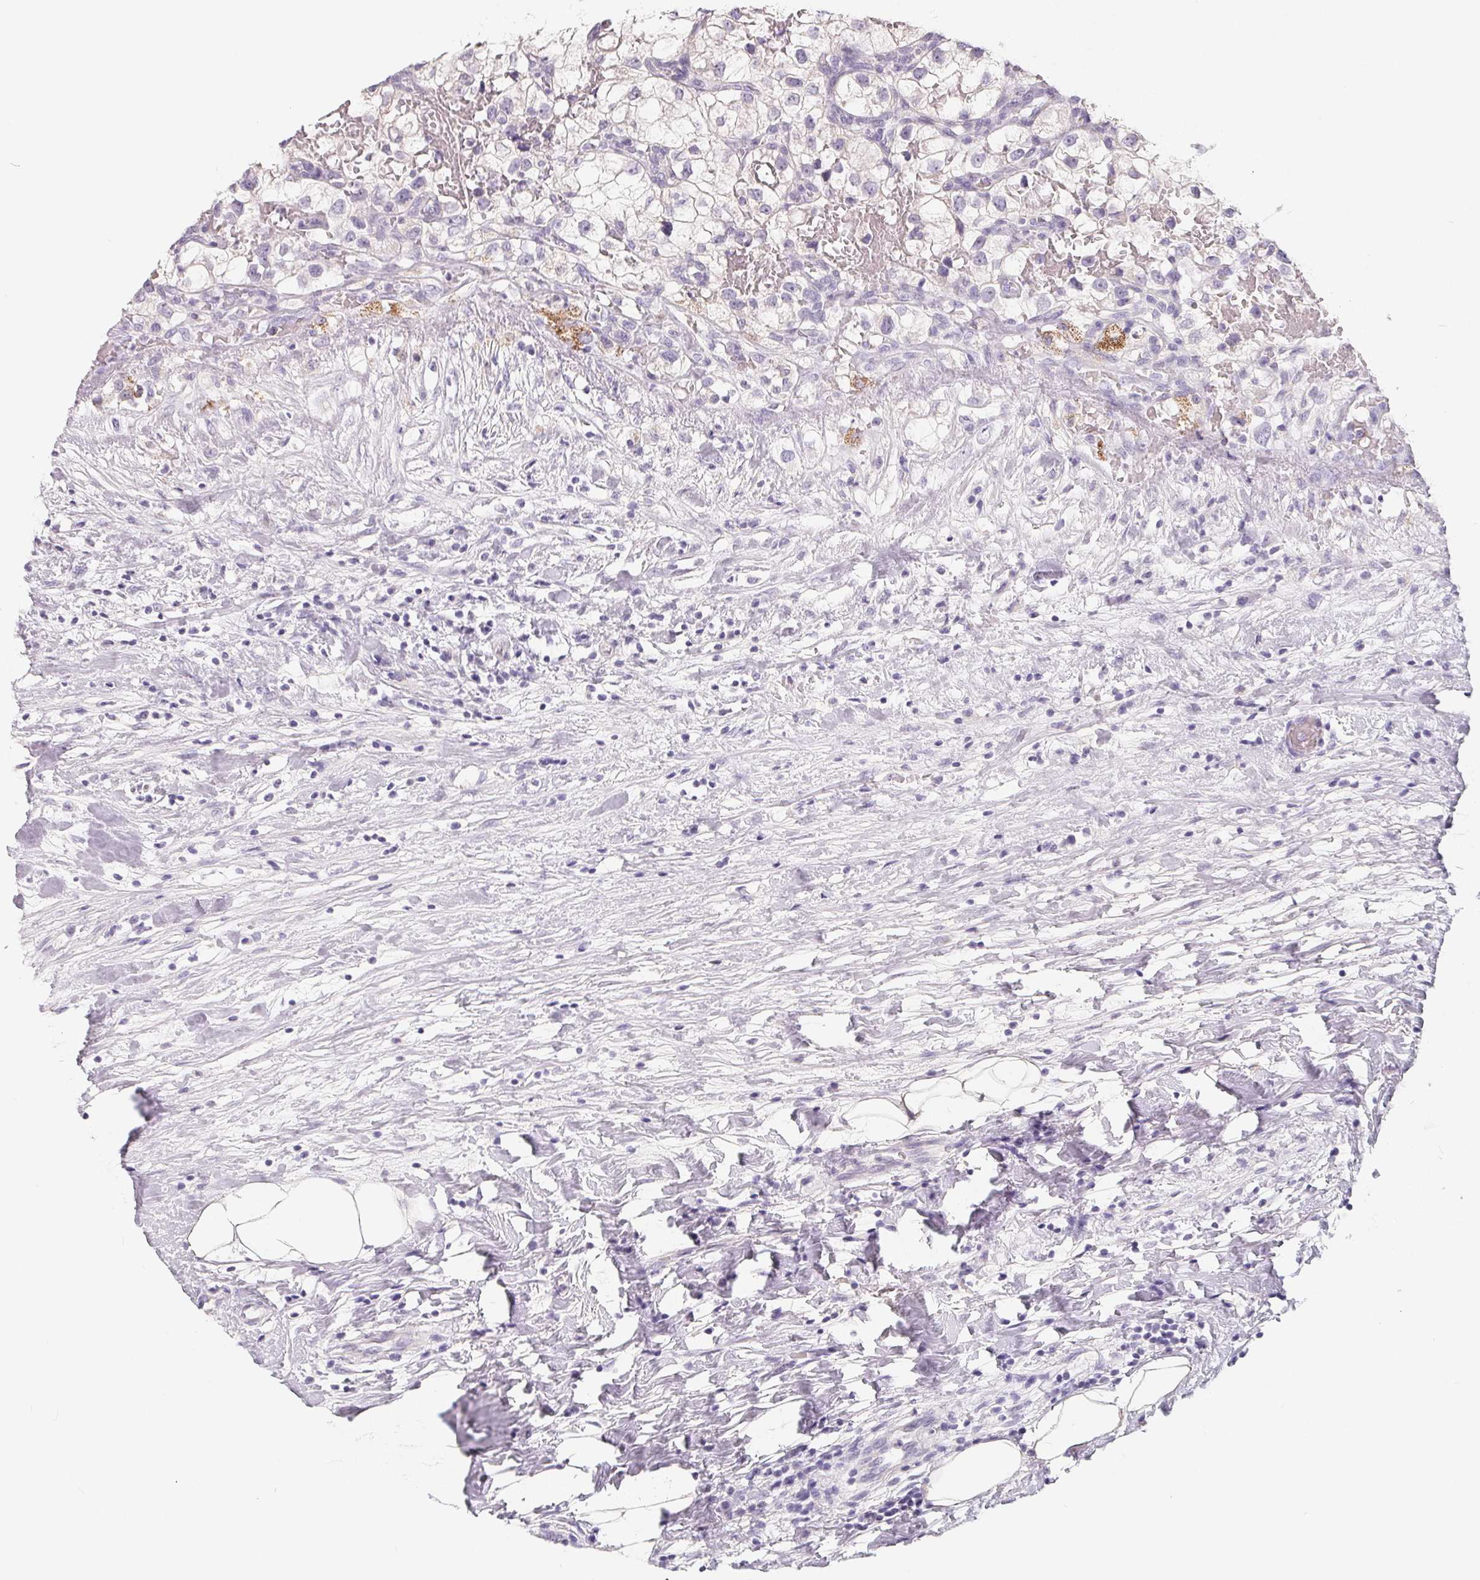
{"staining": {"intensity": "negative", "quantity": "none", "location": "none"}, "tissue": "renal cancer", "cell_type": "Tumor cells", "image_type": "cancer", "snomed": [{"axis": "morphology", "description": "Adenocarcinoma, NOS"}, {"axis": "topography", "description": "Kidney"}], "caption": "Tumor cells show no significant positivity in renal cancer (adenocarcinoma).", "gene": "FDX1", "patient": {"sex": "male", "age": 59}}